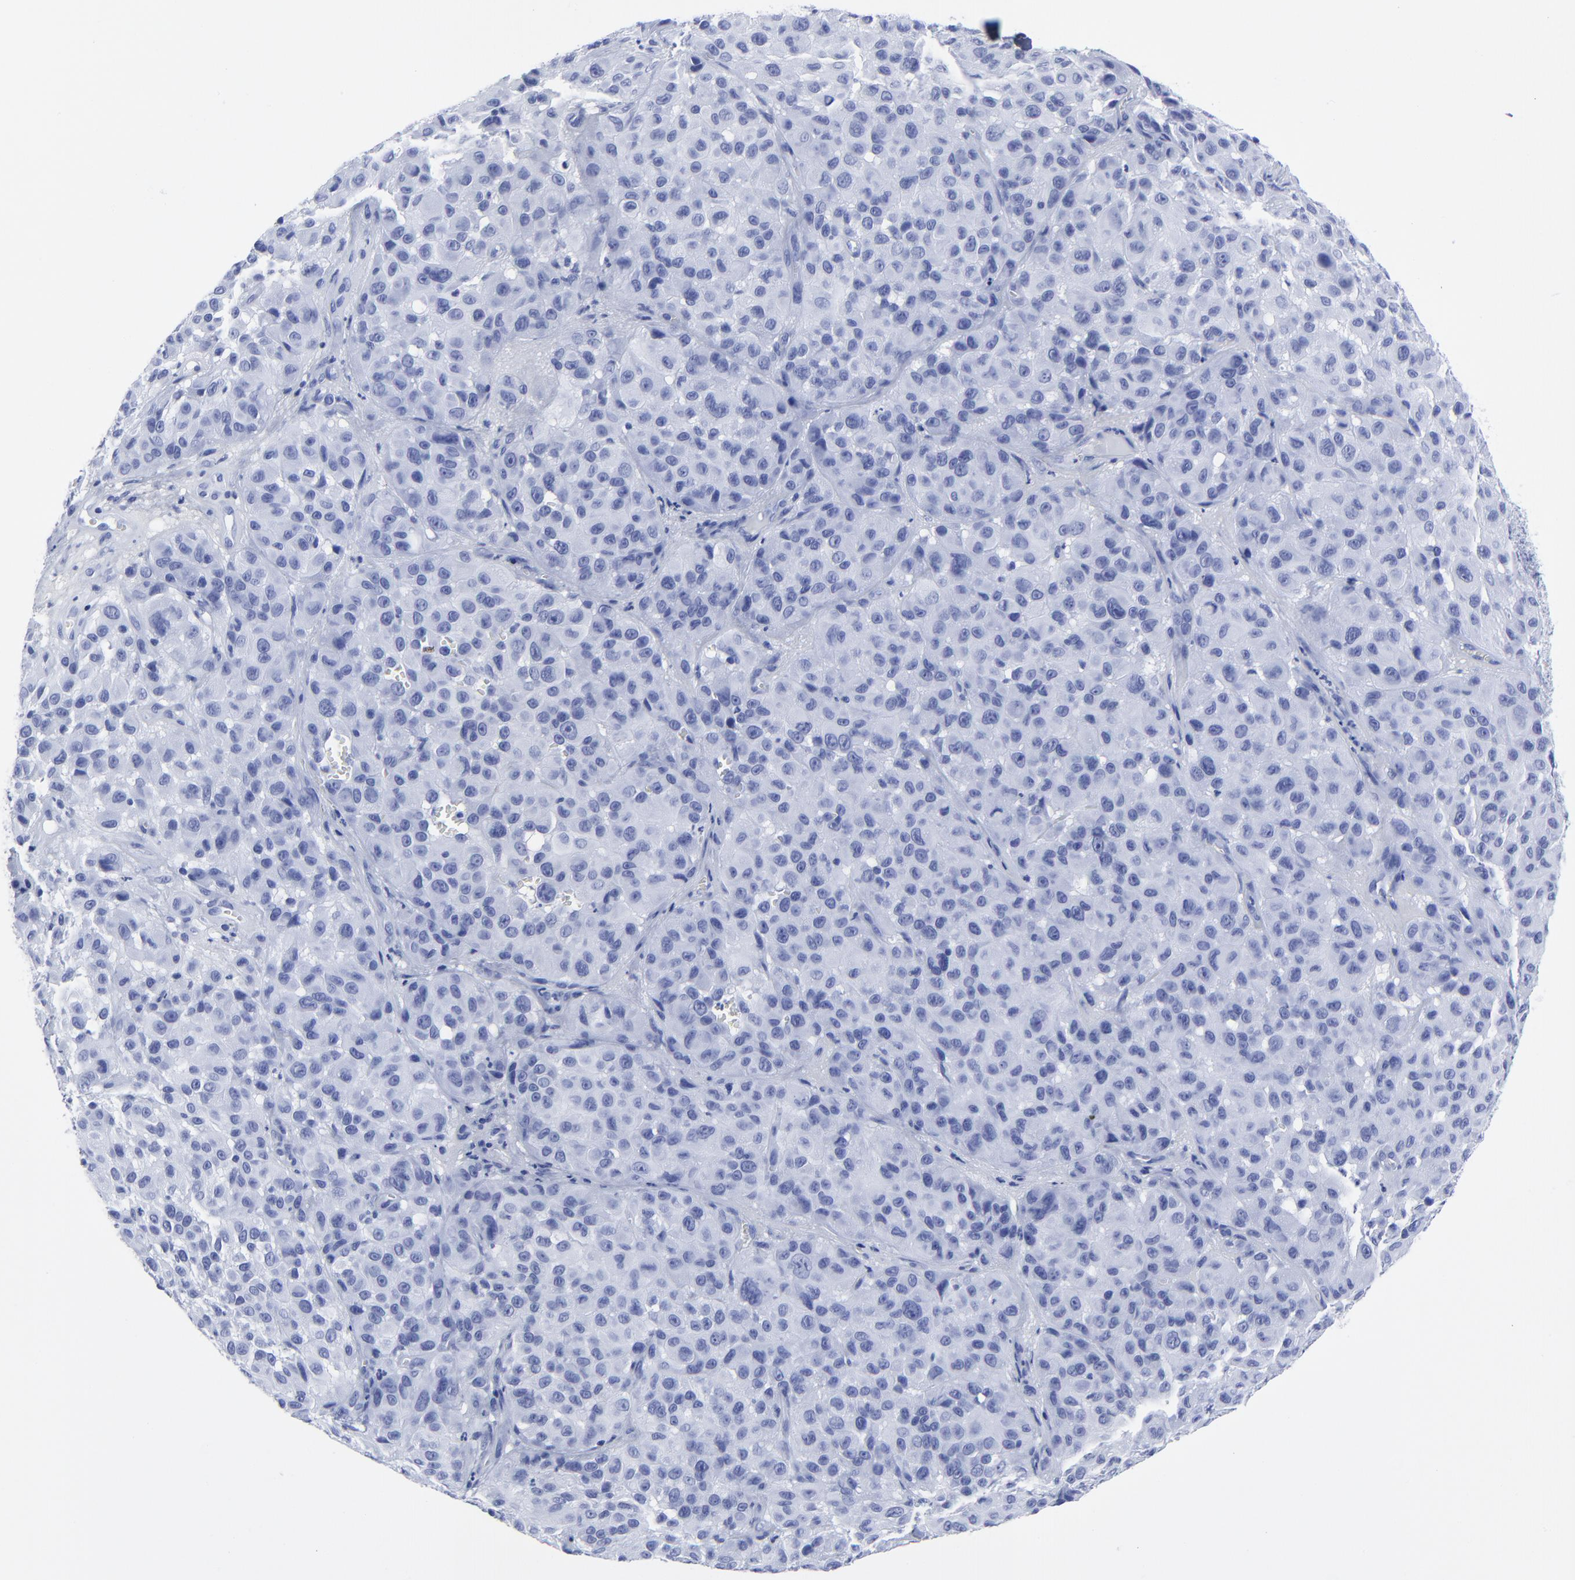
{"staining": {"intensity": "negative", "quantity": "none", "location": "none"}, "tissue": "melanoma", "cell_type": "Tumor cells", "image_type": "cancer", "snomed": [{"axis": "morphology", "description": "Malignant melanoma, NOS"}, {"axis": "topography", "description": "Skin"}], "caption": "Tumor cells show no significant expression in malignant melanoma.", "gene": "DCN", "patient": {"sex": "female", "age": 21}}